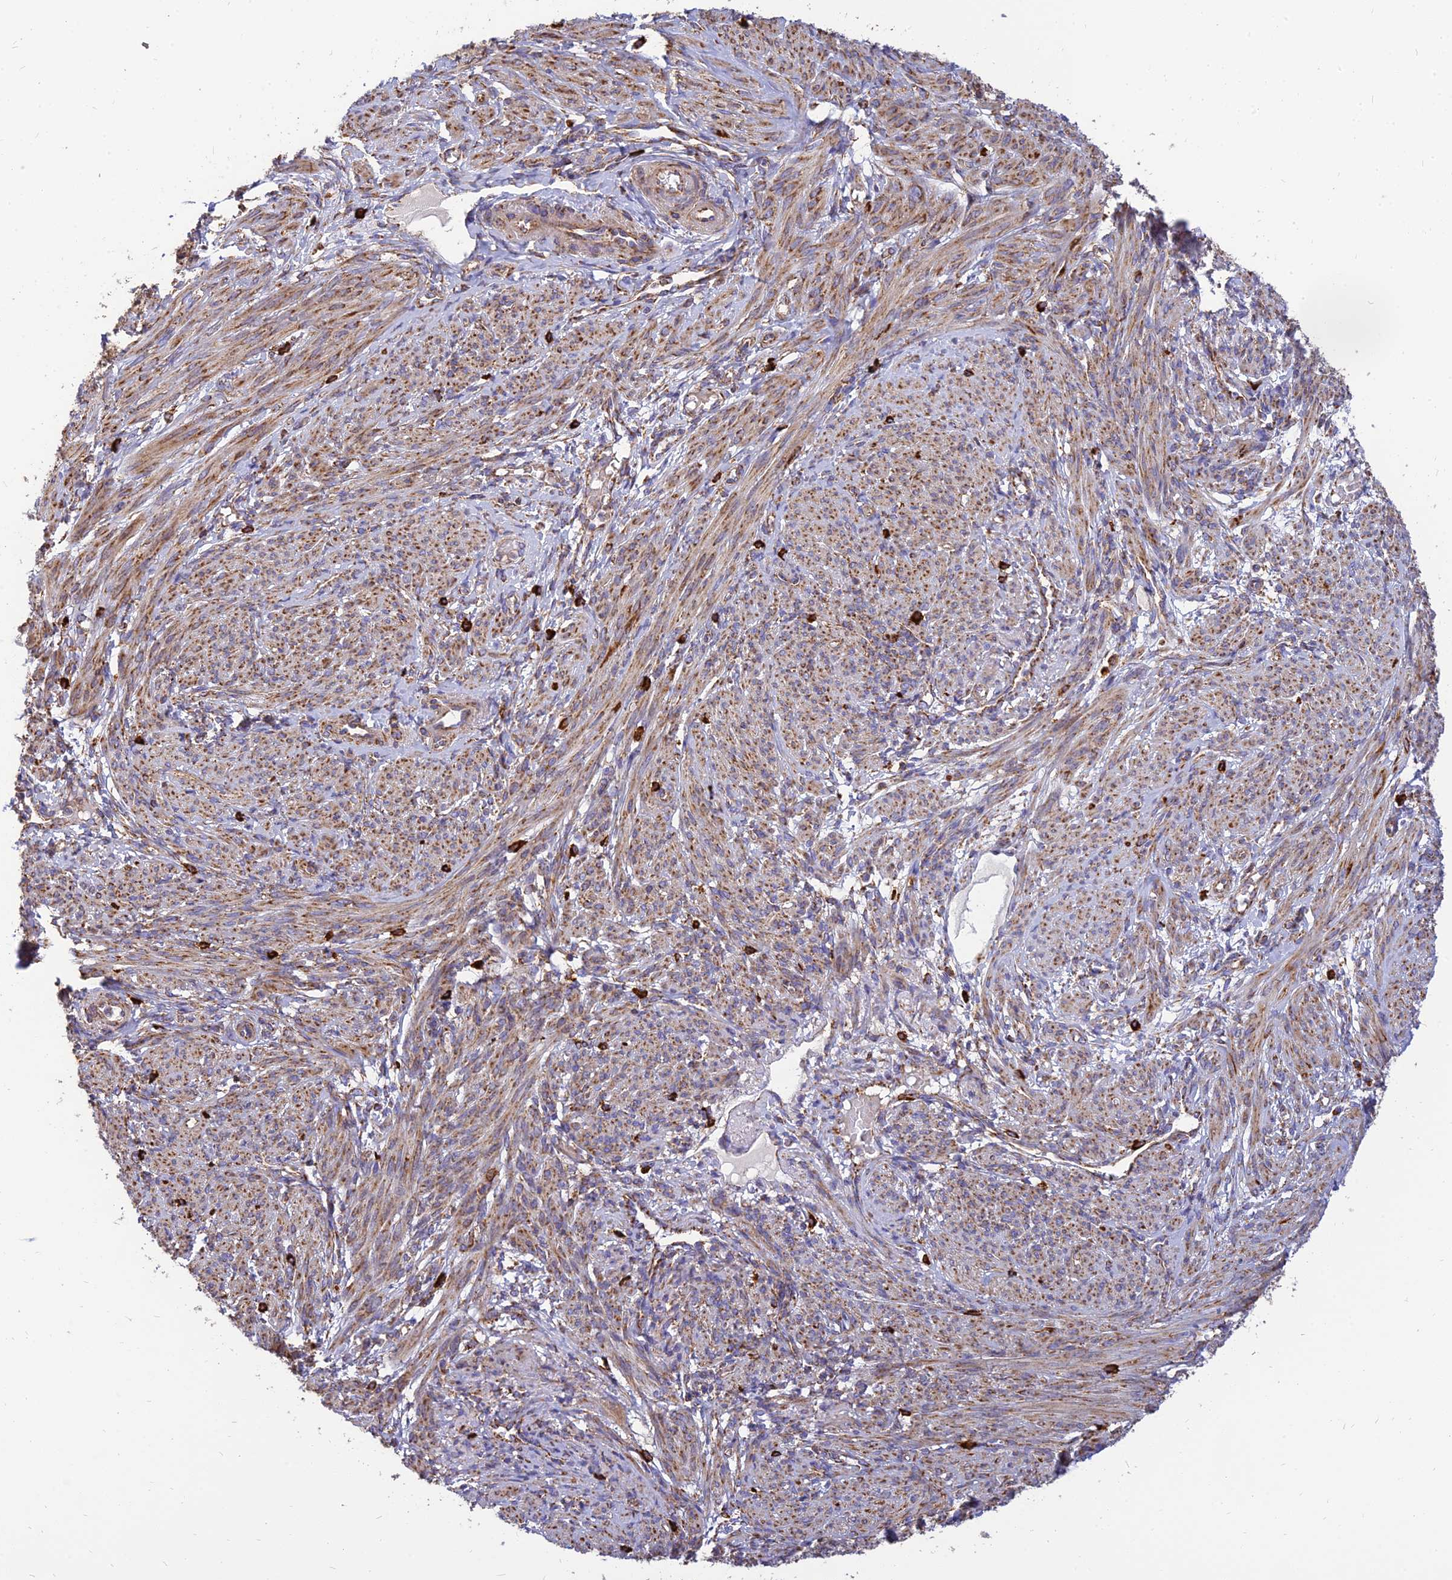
{"staining": {"intensity": "moderate", "quantity": "25%-75%", "location": "cytoplasmic/membranous"}, "tissue": "smooth muscle", "cell_type": "Smooth muscle cells", "image_type": "normal", "snomed": [{"axis": "morphology", "description": "Normal tissue, NOS"}, {"axis": "topography", "description": "Smooth muscle"}], "caption": "This micrograph displays normal smooth muscle stained with immunohistochemistry to label a protein in brown. The cytoplasmic/membranous of smooth muscle cells show moderate positivity for the protein. Nuclei are counter-stained blue.", "gene": "THUMPD2", "patient": {"sex": "female", "age": 39}}